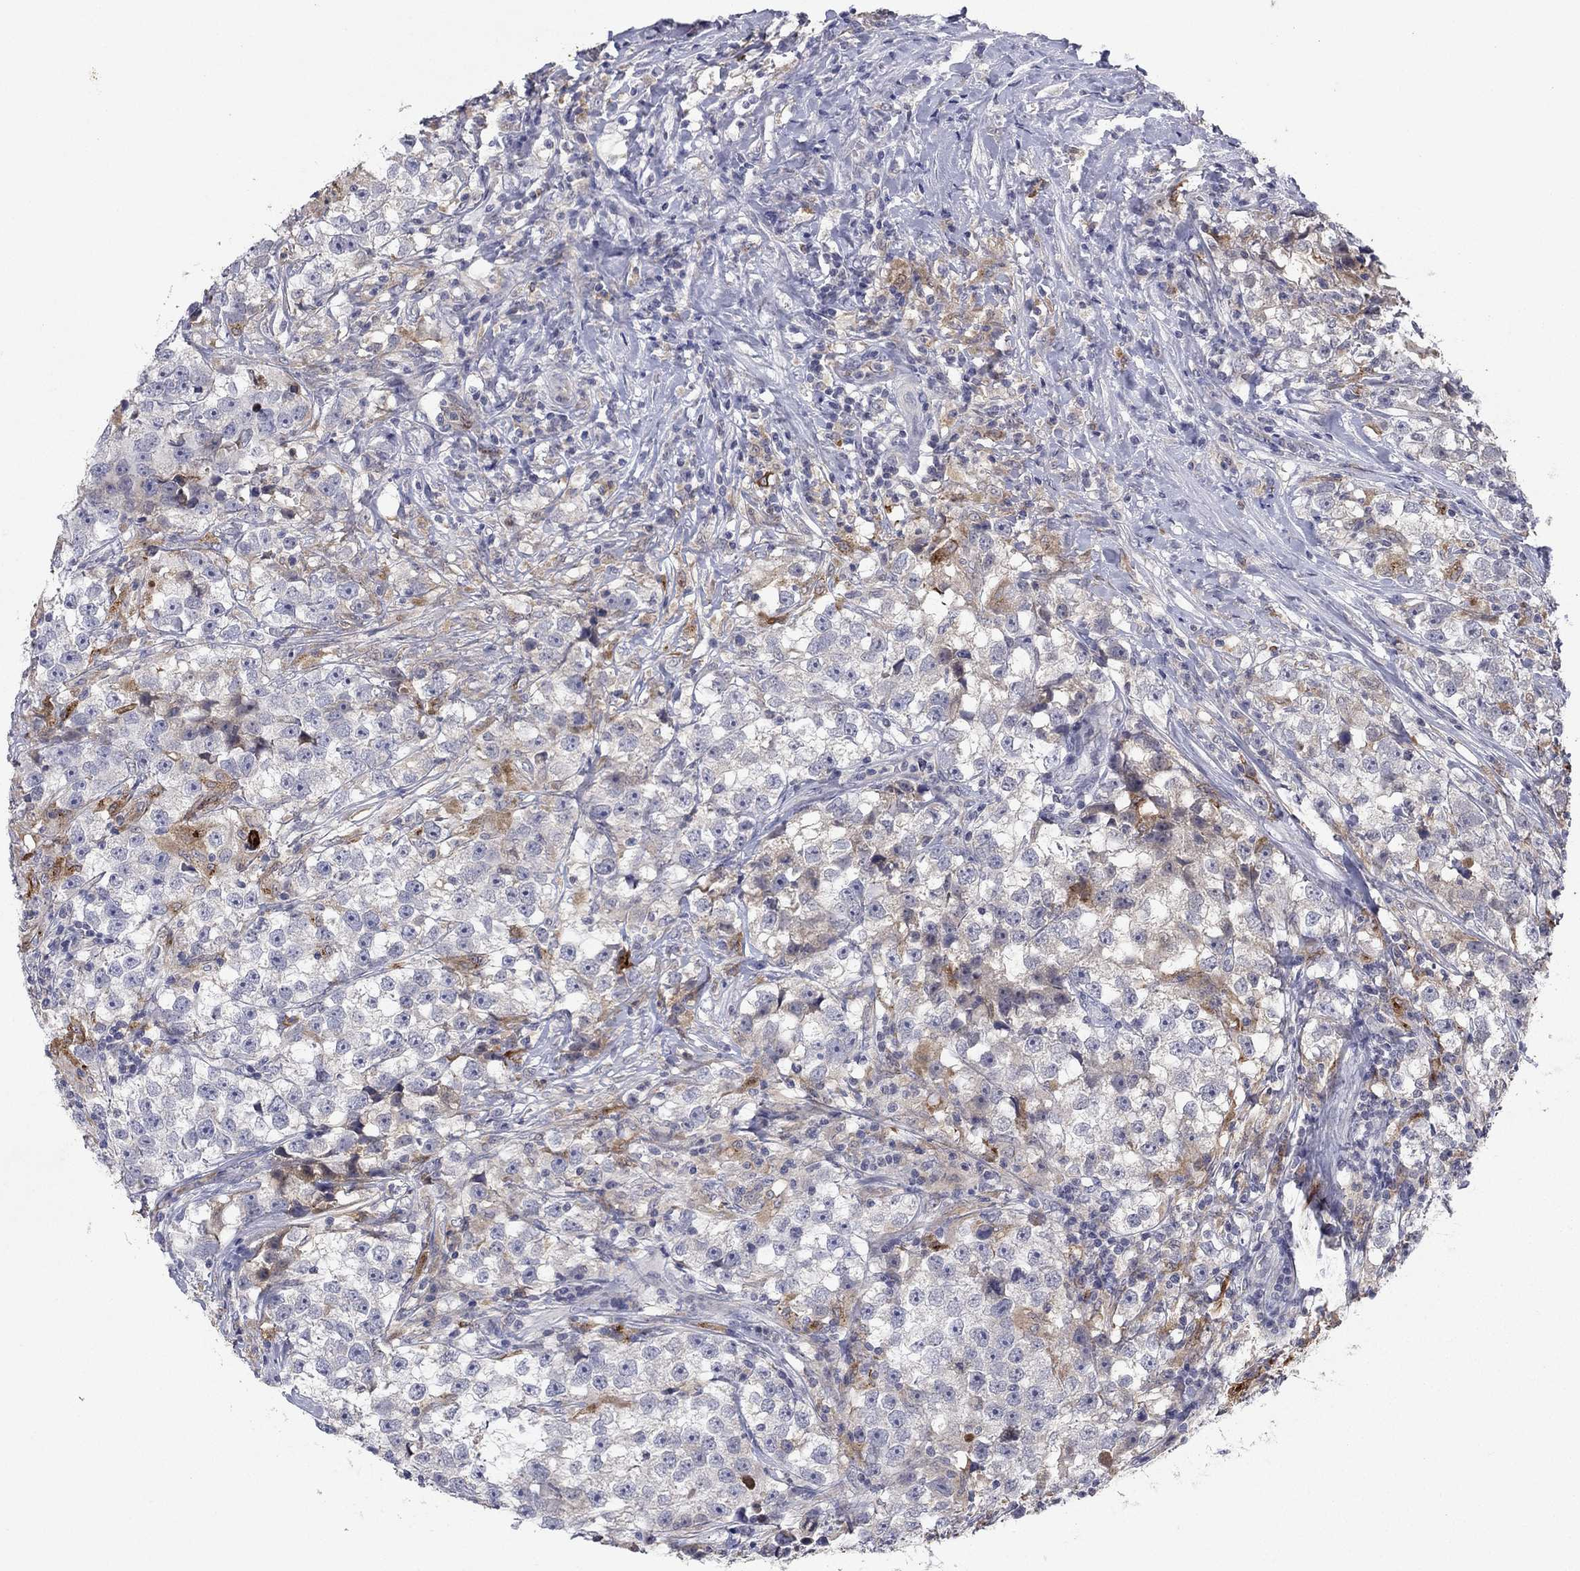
{"staining": {"intensity": "moderate", "quantity": "<25%", "location": "cytoplasmic/membranous"}, "tissue": "testis cancer", "cell_type": "Tumor cells", "image_type": "cancer", "snomed": [{"axis": "morphology", "description": "Seminoma, NOS"}, {"axis": "topography", "description": "Testis"}], "caption": "Moderate cytoplasmic/membranous expression is appreciated in about <25% of tumor cells in testis cancer (seminoma).", "gene": "PTGDS", "patient": {"sex": "male", "age": 46}}